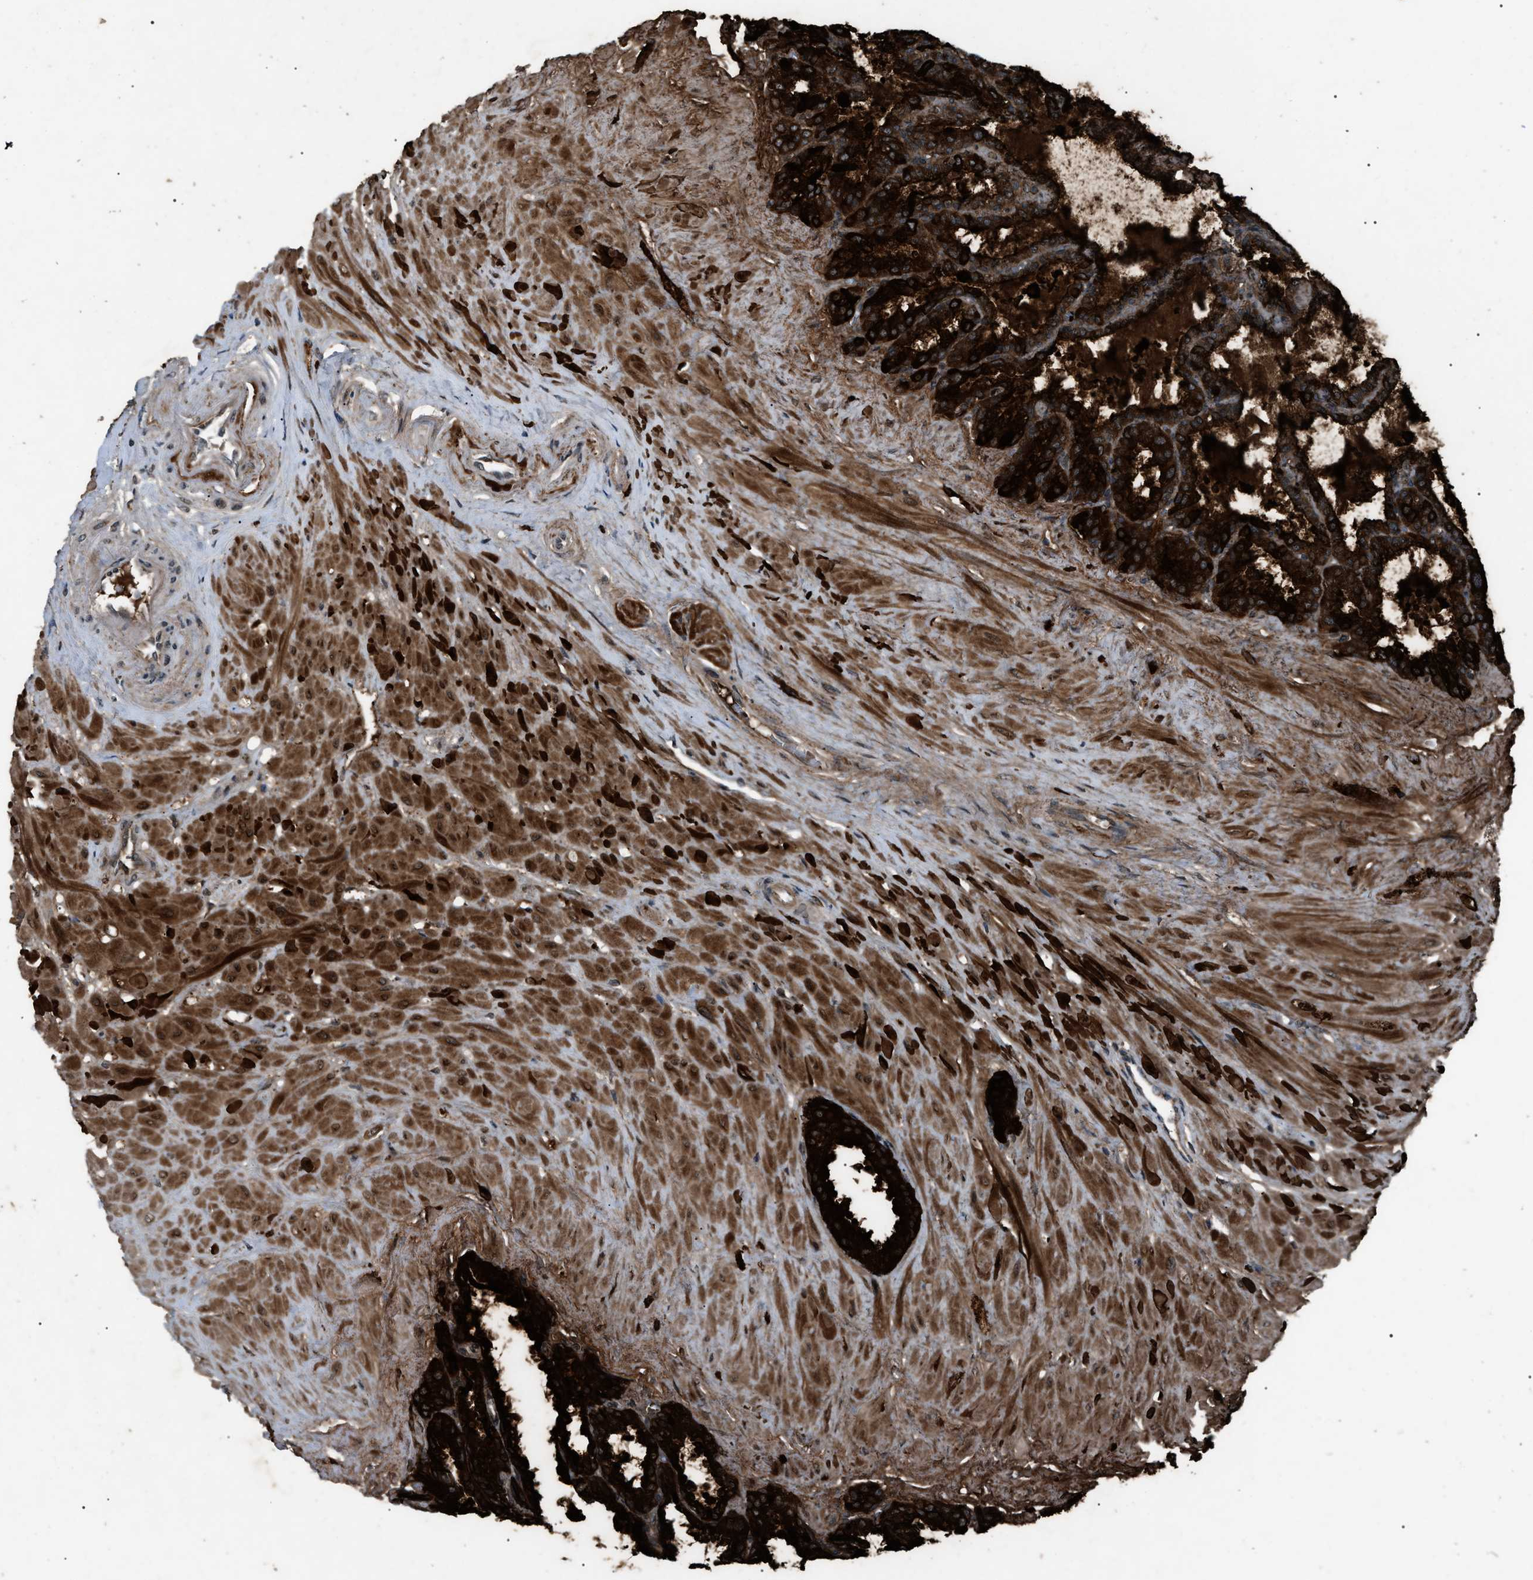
{"staining": {"intensity": "strong", "quantity": ">75%", "location": "cytoplasmic/membranous"}, "tissue": "seminal vesicle", "cell_type": "Glandular cells", "image_type": "normal", "snomed": [{"axis": "morphology", "description": "Normal tissue, NOS"}, {"axis": "topography", "description": "Seminal veicle"}], "caption": "Strong cytoplasmic/membranous protein staining is present in approximately >75% of glandular cells in seminal vesicle.", "gene": "ZFAND2A", "patient": {"sex": "male", "age": 46}}